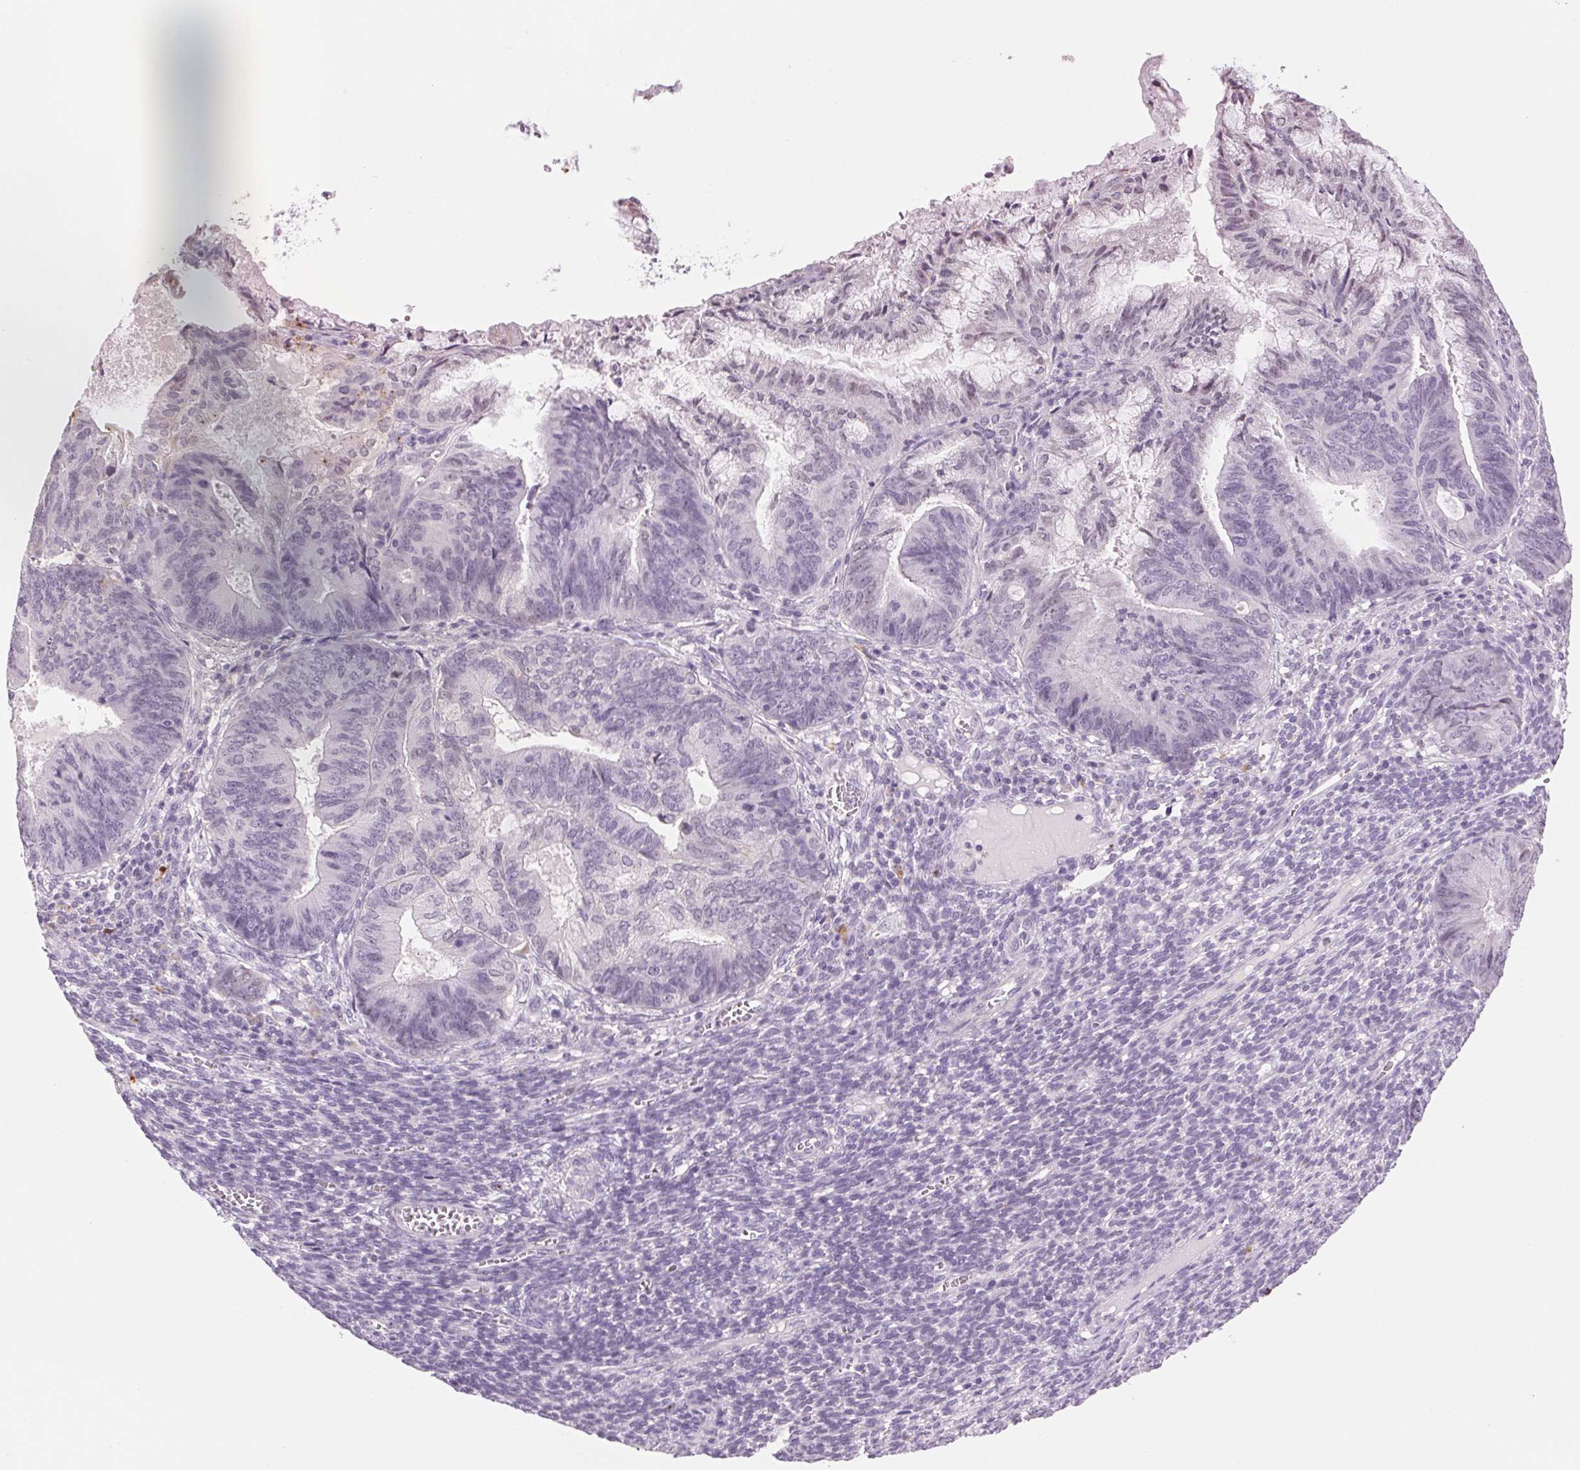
{"staining": {"intensity": "negative", "quantity": "none", "location": "none"}, "tissue": "endometrial cancer", "cell_type": "Tumor cells", "image_type": "cancer", "snomed": [{"axis": "morphology", "description": "Adenocarcinoma, NOS"}, {"axis": "topography", "description": "Endometrium"}], "caption": "Immunohistochemistry (IHC) photomicrograph of human endometrial adenocarcinoma stained for a protein (brown), which shows no expression in tumor cells. (DAB (3,3'-diaminobenzidine) IHC with hematoxylin counter stain).", "gene": "MPO", "patient": {"sex": "female", "age": 86}}